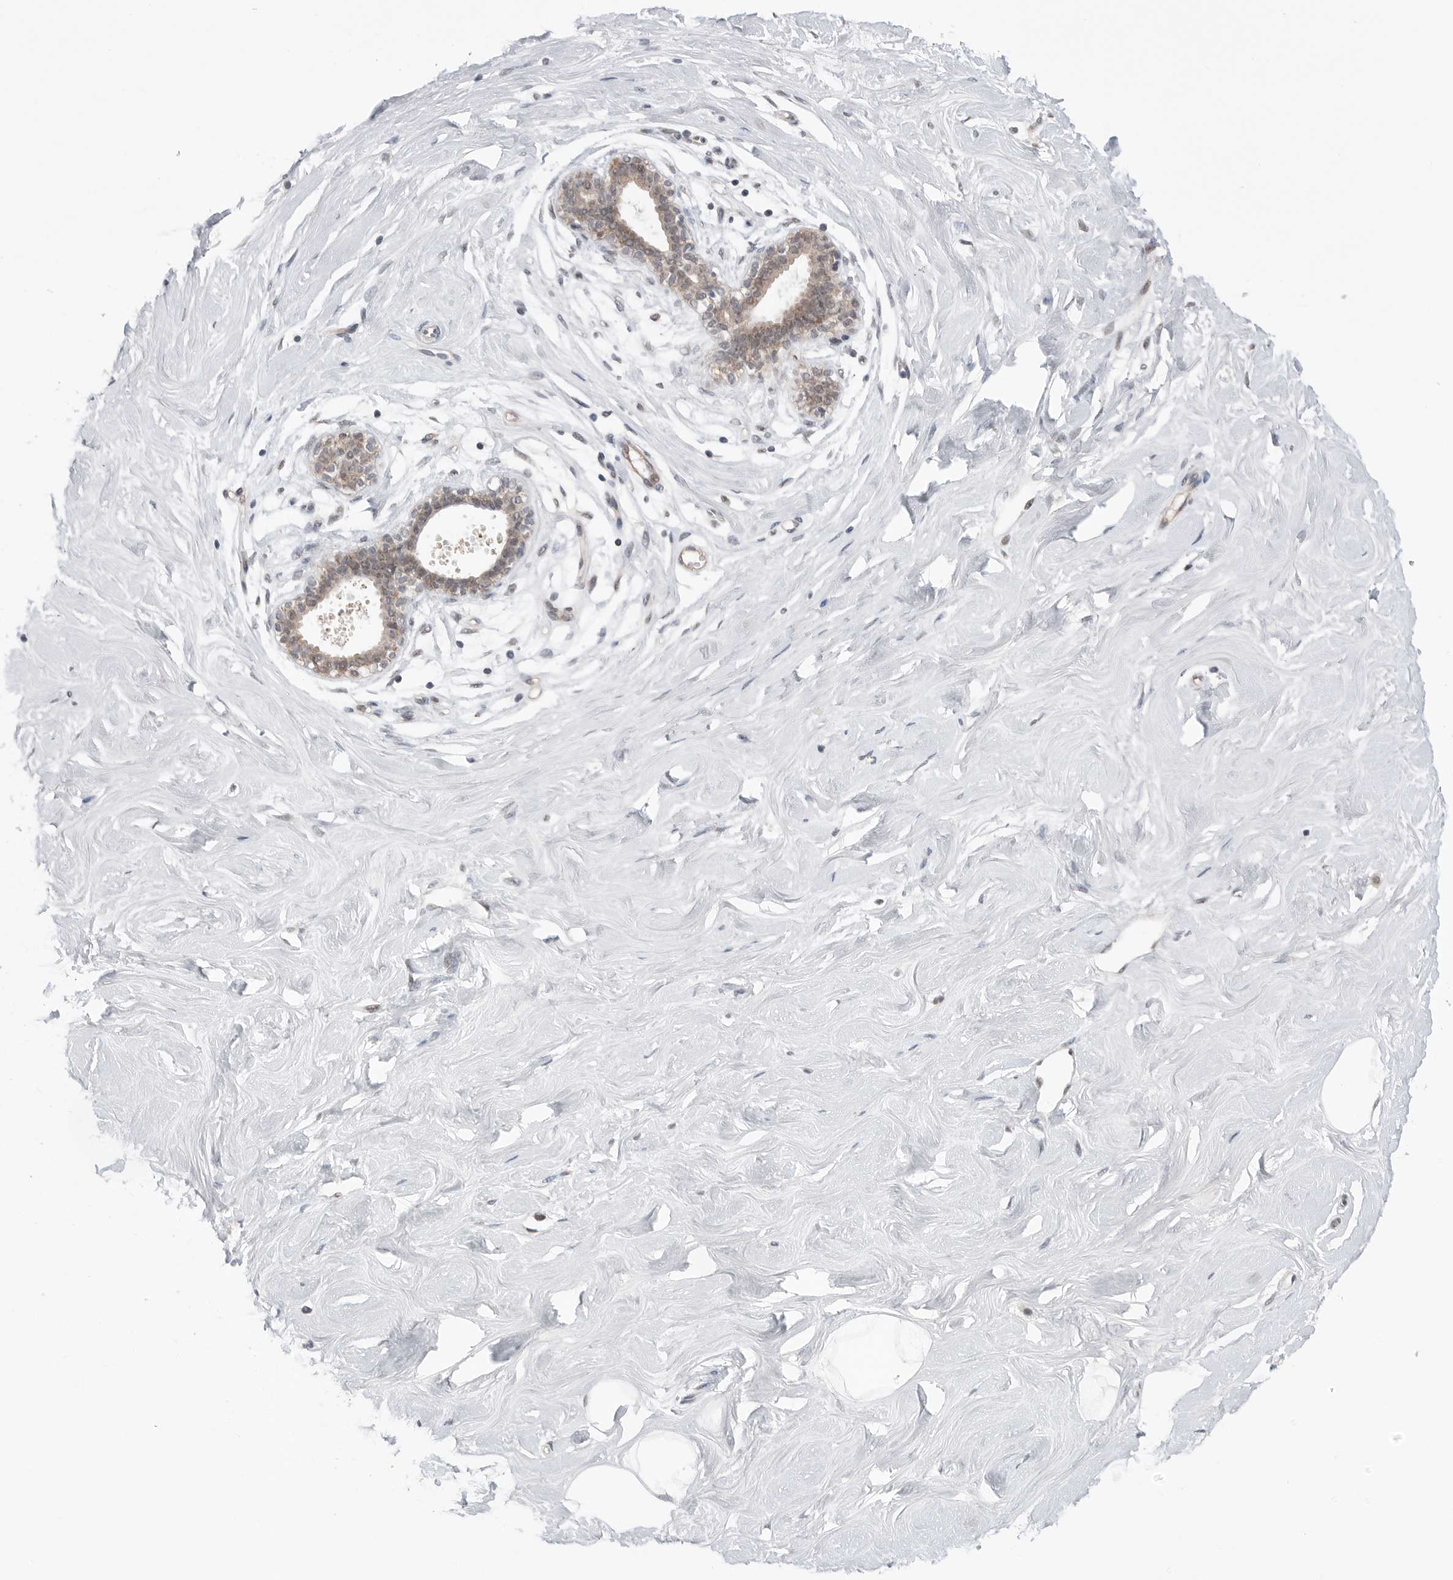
{"staining": {"intensity": "weak", "quantity": ">75%", "location": "nuclear"}, "tissue": "breast", "cell_type": "Adipocytes", "image_type": "normal", "snomed": [{"axis": "morphology", "description": "Normal tissue, NOS"}, {"axis": "topography", "description": "Breast"}], "caption": "Weak nuclear positivity for a protein is seen in approximately >75% of adipocytes of benign breast using IHC.", "gene": "NTAQ1", "patient": {"sex": "female", "age": 23}}